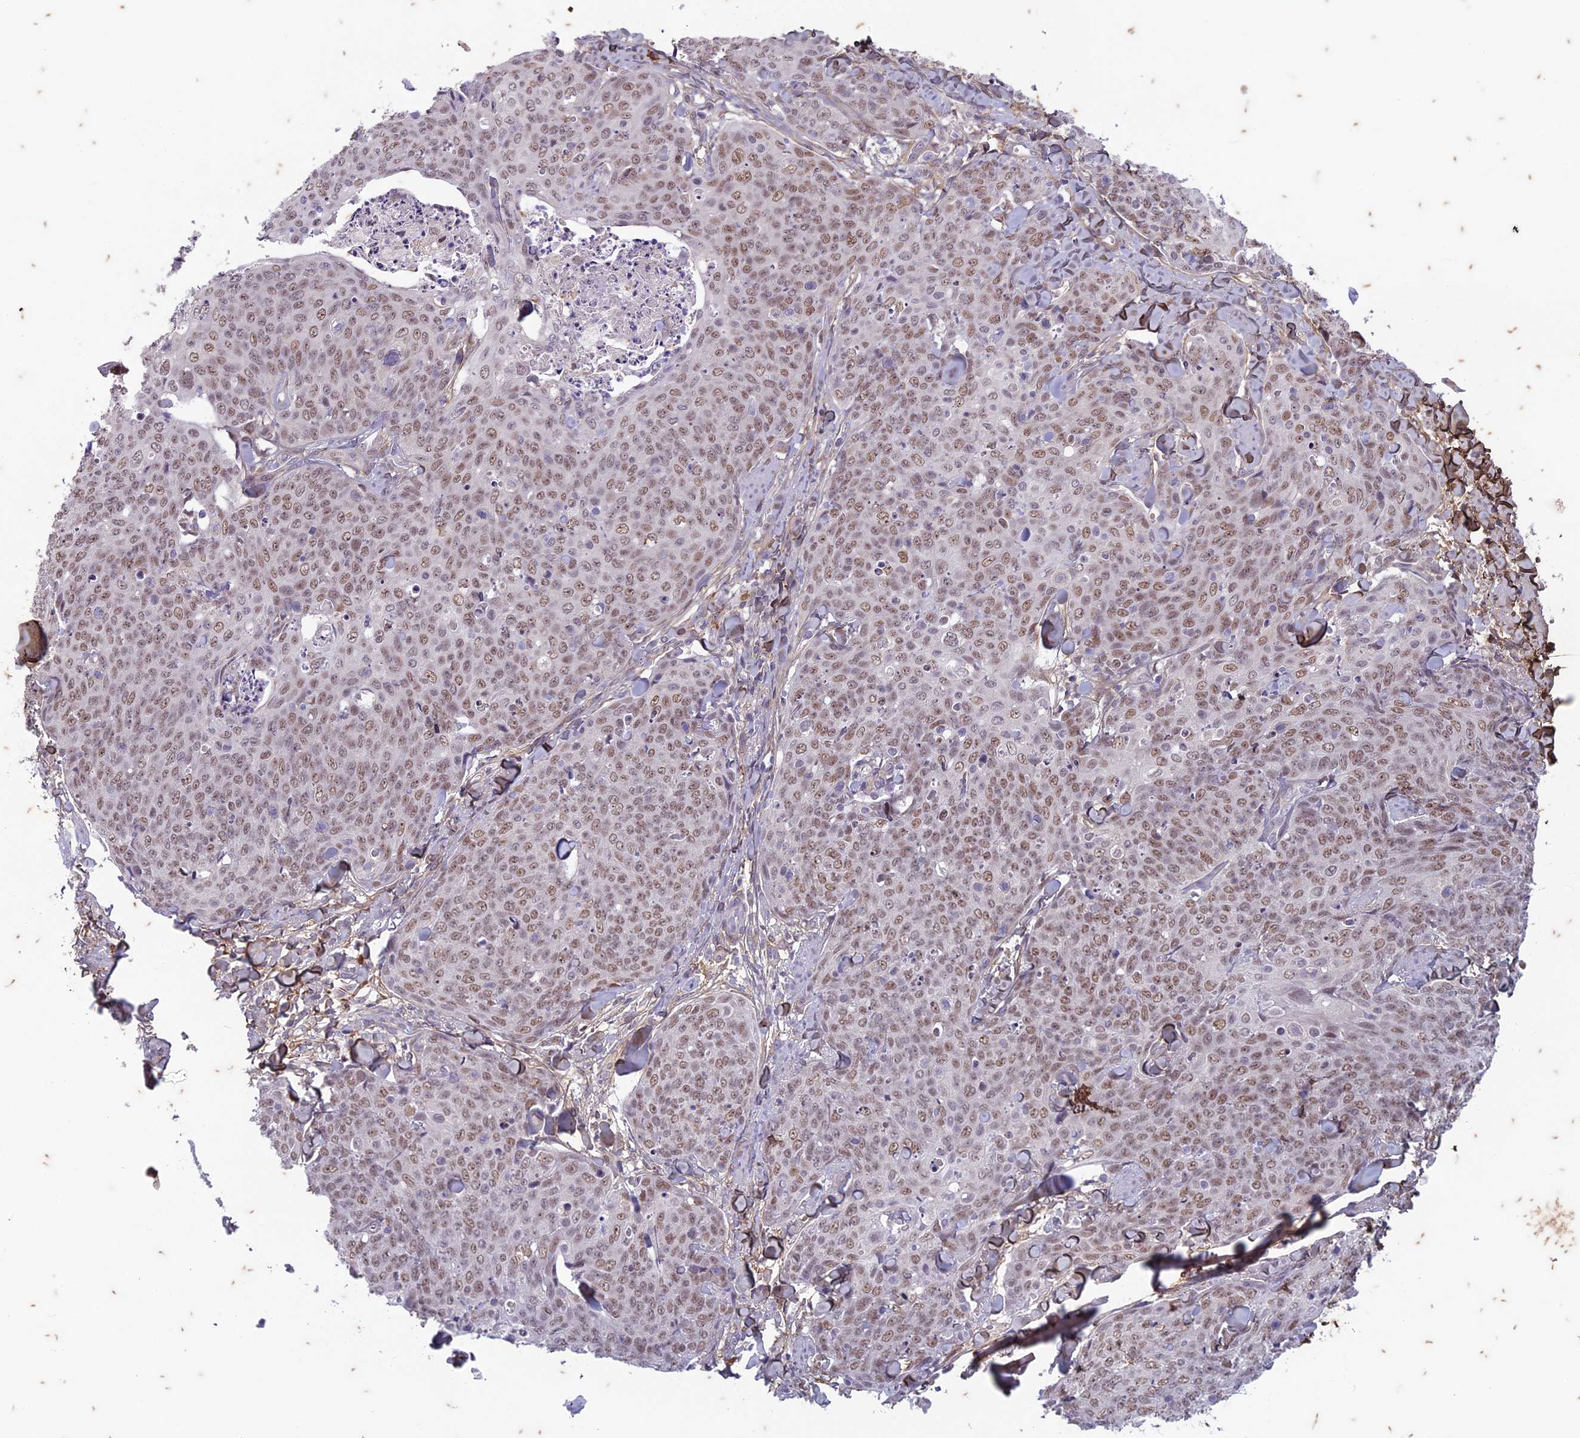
{"staining": {"intensity": "weak", "quantity": ">75%", "location": "nuclear"}, "tissue": "skin cancer", "cell_type": "Tumor cells", "image_type": "cancer", "snomed": [{"axis": "morphology", "description": "Squamous cell carcinoma, NOS"}, {"axis": "topography", "description": "Skin"}, {"axis": "topography", "description": "Vulva"}], "caption": "Brown immunohistochemical staining in skin squamous cell carcinoma shows weak nuclear positivity in about >75% of tumor cells.", "gene": "PABPN1L", "patient": {"sex": "female", "age": 85}}